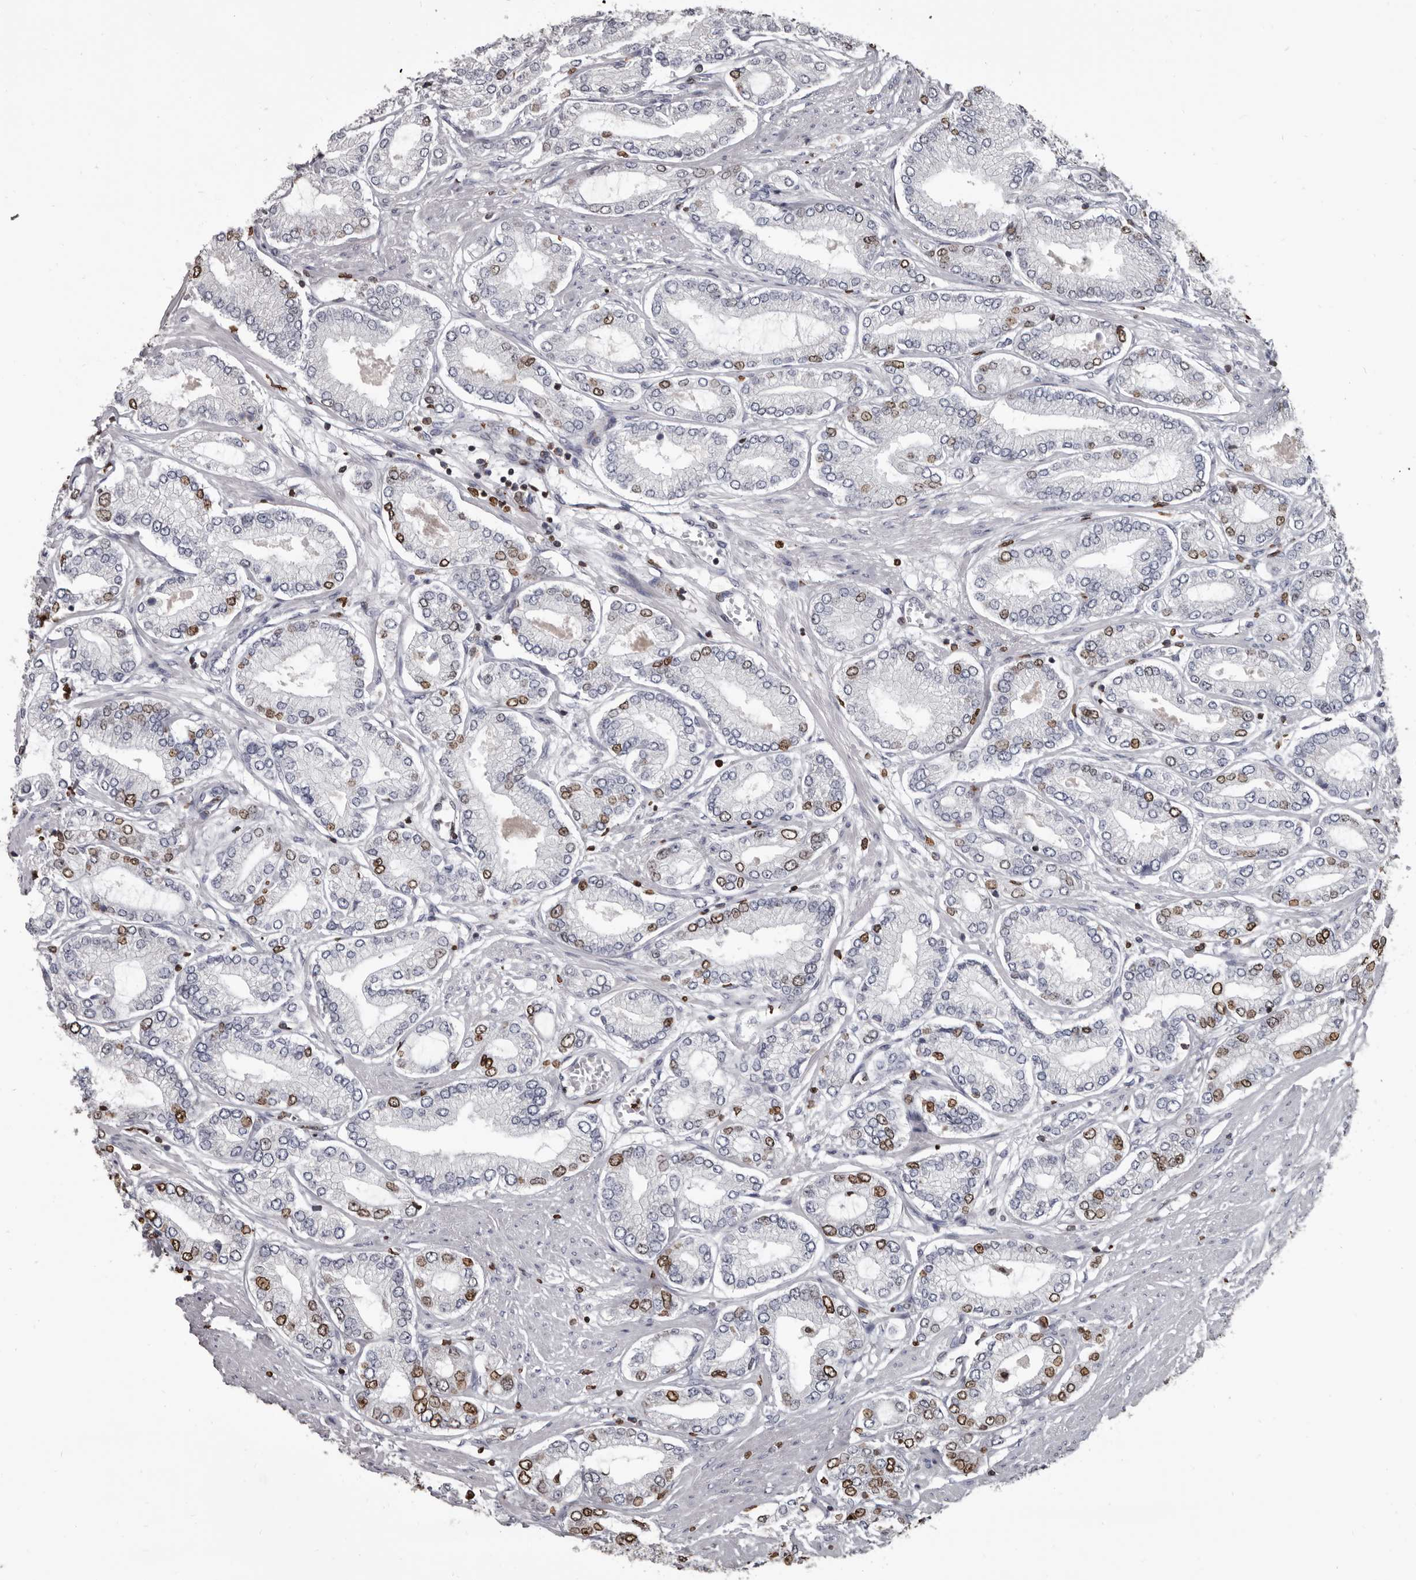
{"staining": {"intensity": "moderate", "quantity": "<25%", "location": "nuclear"}, "tissue": "prostate cancer", "cell_type": "Tumor cells", "image_type": "cancer", "snomed": [{"axis": "morphology", "description": "Adenocarcinoma, Low grade"}, {"axis": "topography", "description": "Prostate"}], "caption": "Protein analysis of low-grade adenocarcinoma (prostate) tissue displays moderate nuclear positivity in about <25% of tumor cells. (DAB (3,3'-diaminobenzidine) = brown stain, brightfield microscopy at high magnification).", "gene": "AHR", "patient": {"sex": "male", "age": 63}}